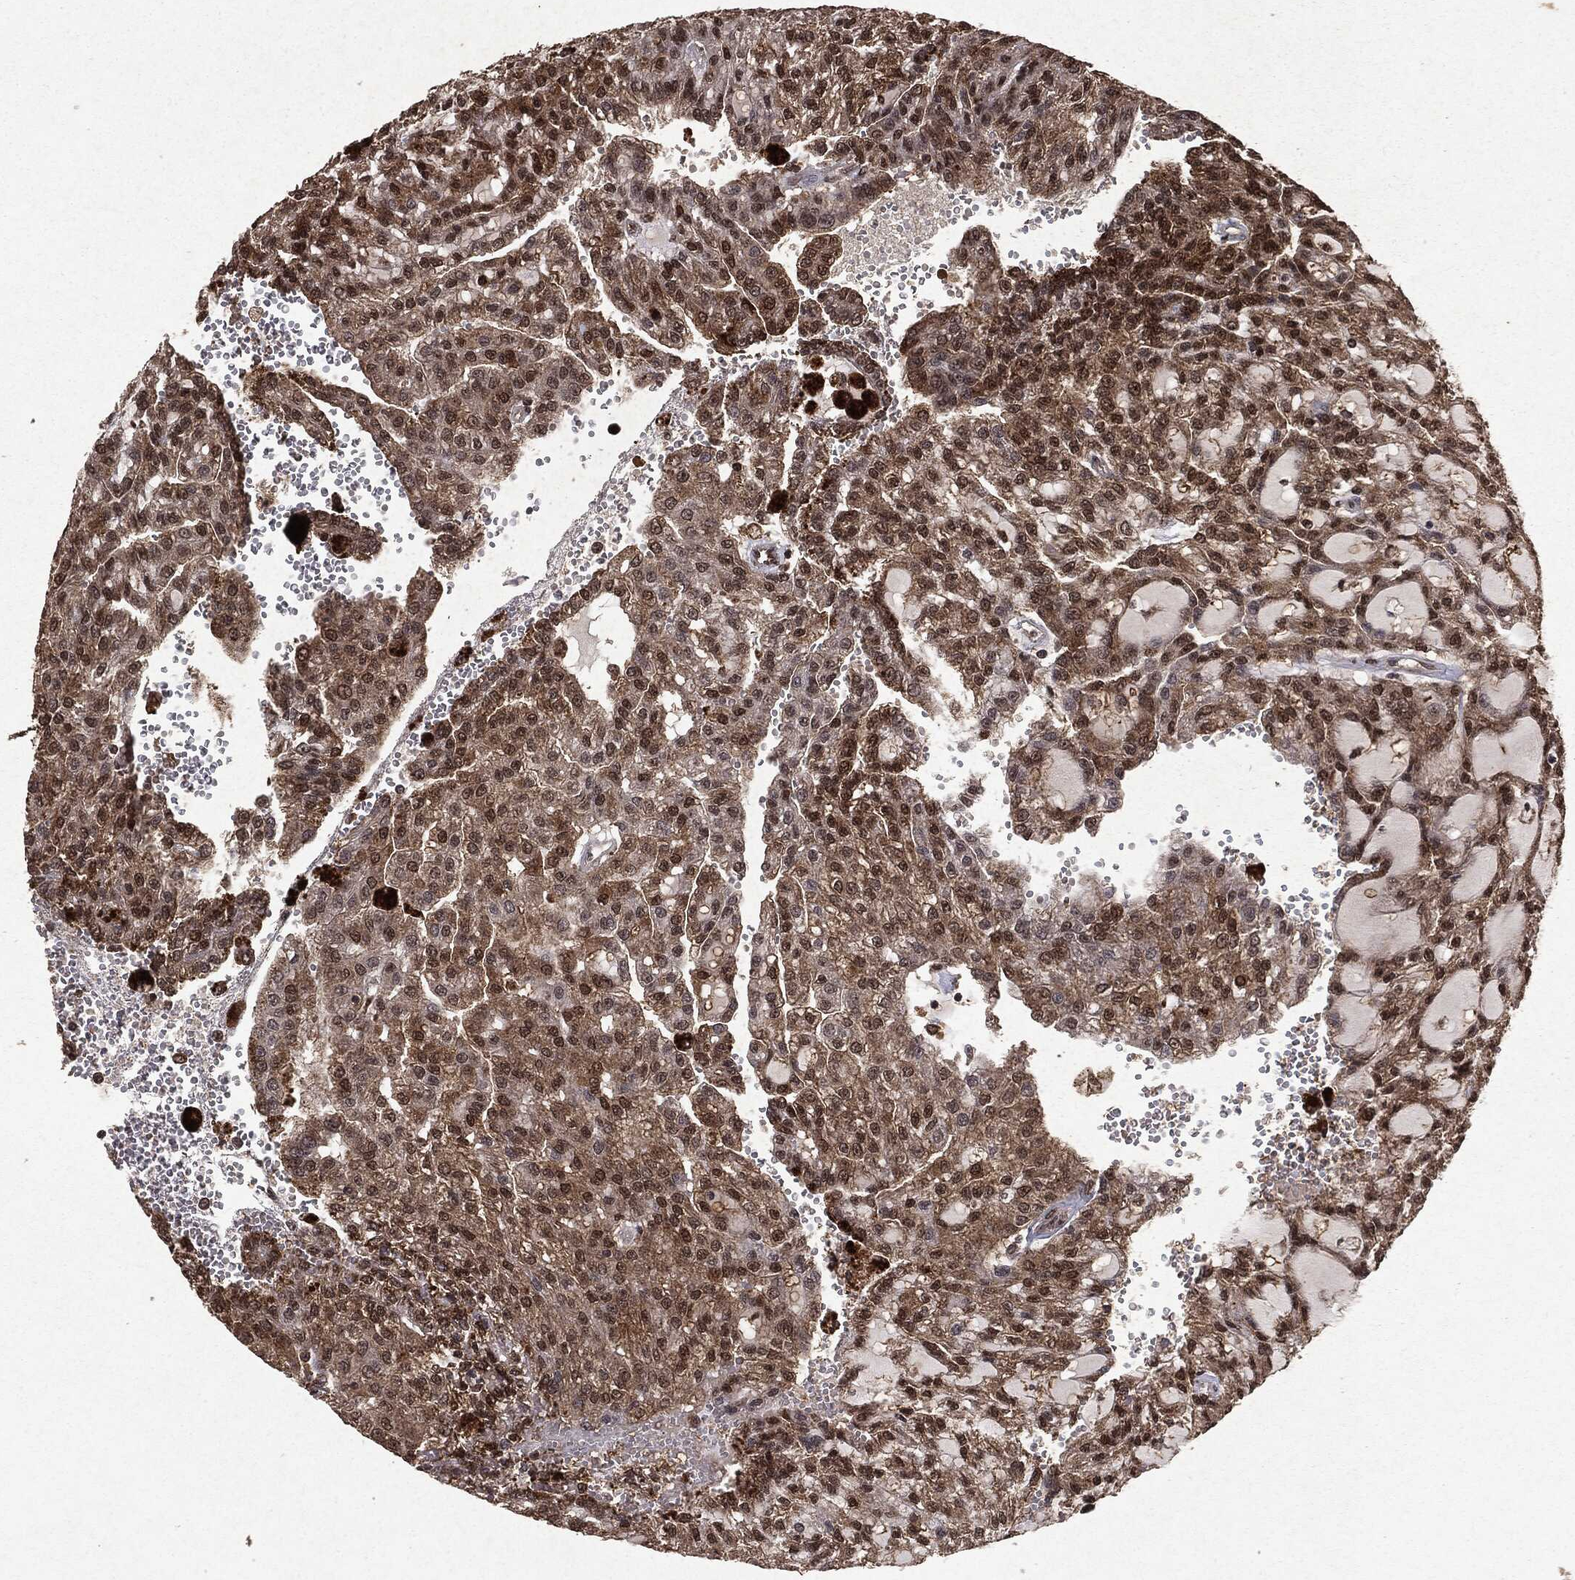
{"staining": {"intensity": "moderate", "quantity": ">75%", "location": "cytoplasmic/membranous,nuclear"}, "tissue": "renal cancer", "cell_type": "Tumor cells", "image_type": "cancer", "snomed": [{"axis": "morphology", "description": "Adenocarcinoma, NOS"}, {"axis": "topography", "description": "Kidney"}], "caption": "This is an image of IHC staining of renal cancer, which shows moderate positivity in the cytoplasmic/membranous and nuclear of tumor cells.", "gene": "PEBP1", "patient": {"sex": "male", "age": 63}}